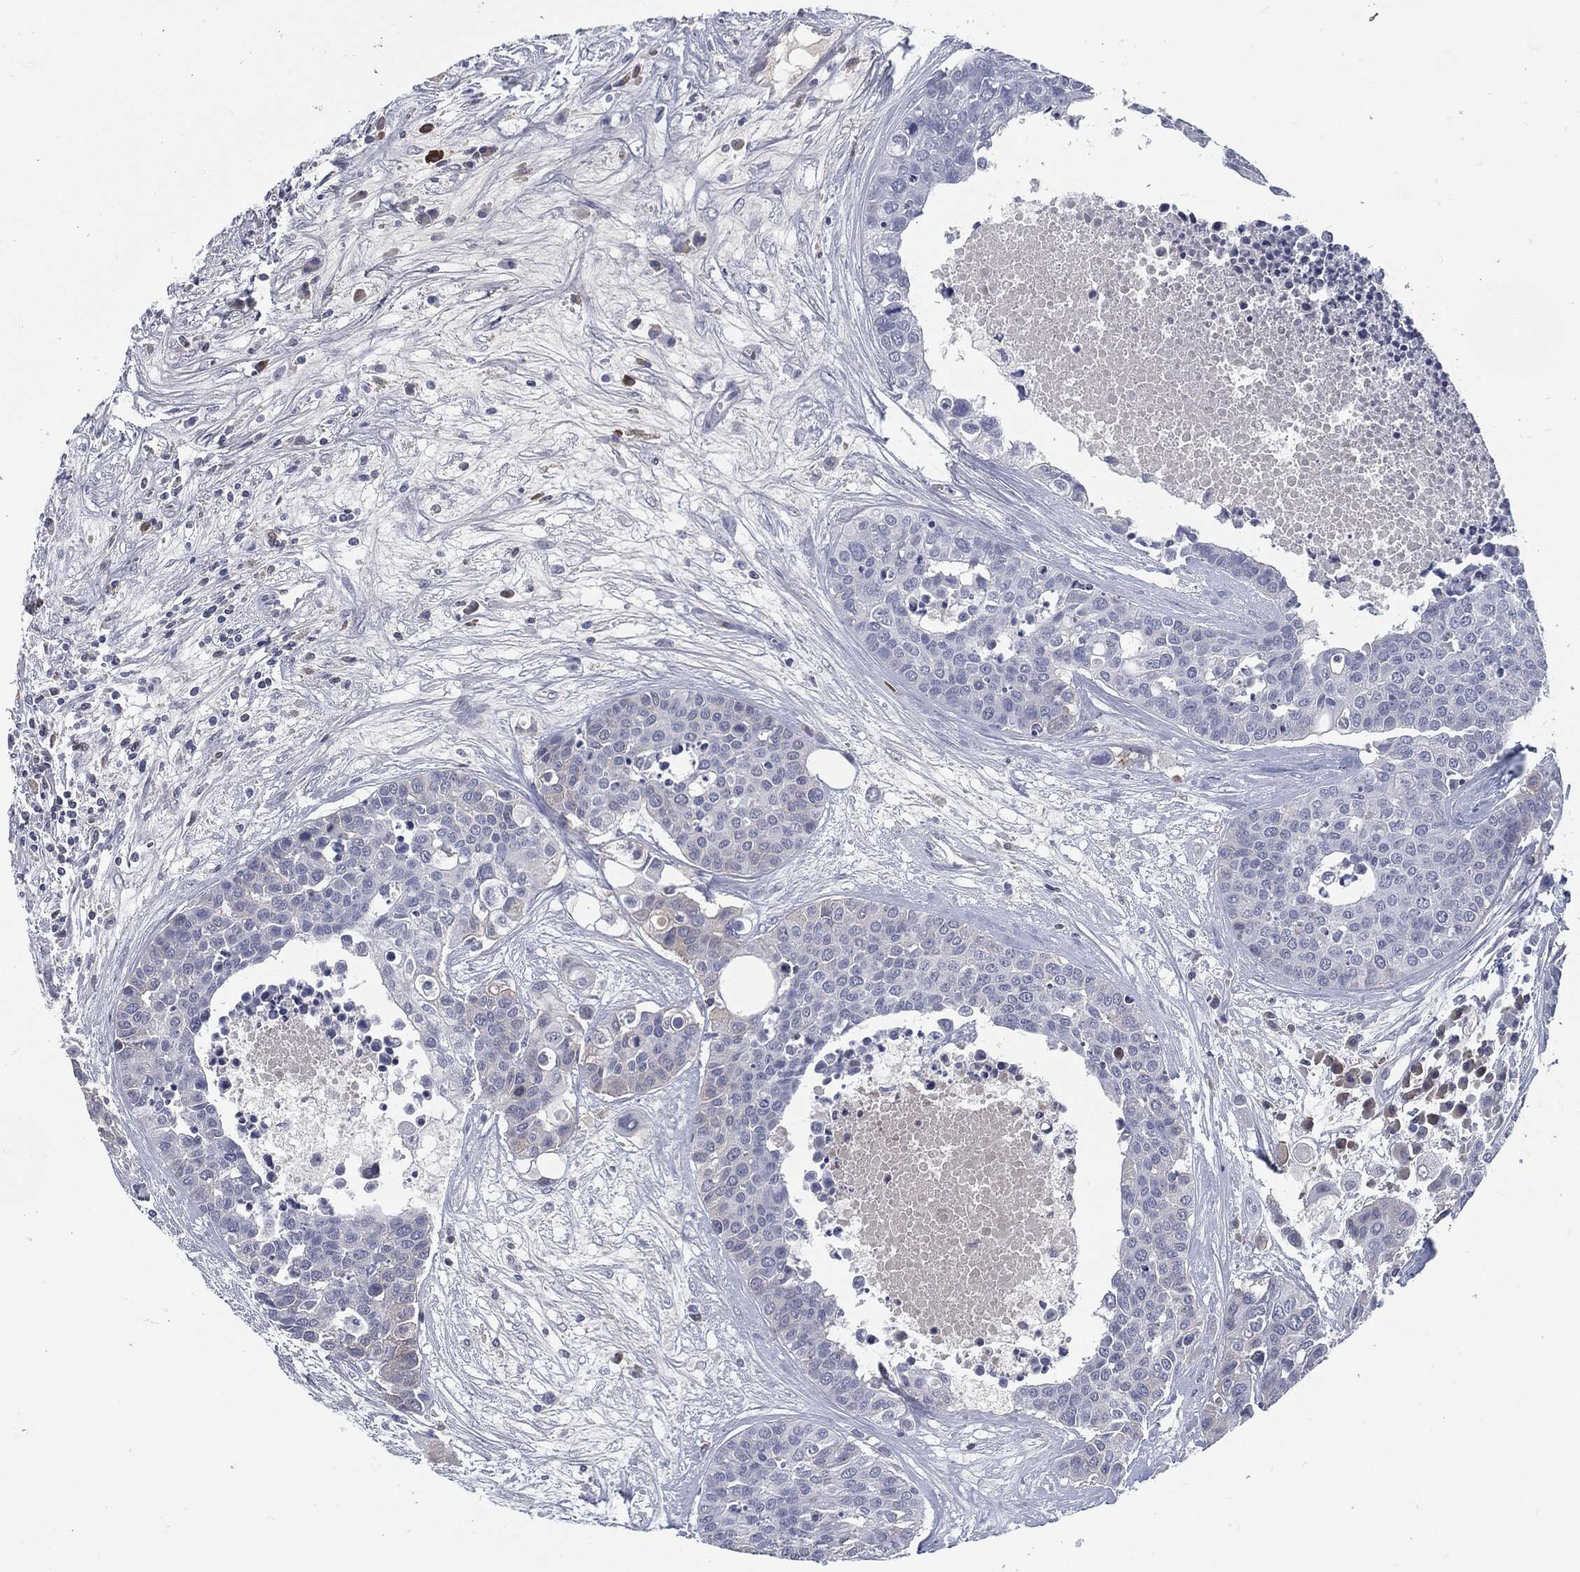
{"staining": {"intensity": "negative", "quantity": "none", "location": "none"}, "tissue": "carcinoid", "cell_type": "Tumor cells", "image_type": "cancer", "snomed": [{"axis": "morphology", "description": "Carcinoid, malignant, NOS"}, {"axis": "topography", "description": "Colon"}], "caption": "High magnification brightfield microscopy of malignant carcinoid stained with DAB (3,3'-diaminobenzidine) (brown) and counterstained with hematoxylin (blue): tumor cells show no significant positivity. (DAB IHC with hematoxylin counter stain).", "gene": "MST1", "patient": {"sex": "male", "age": 81}}